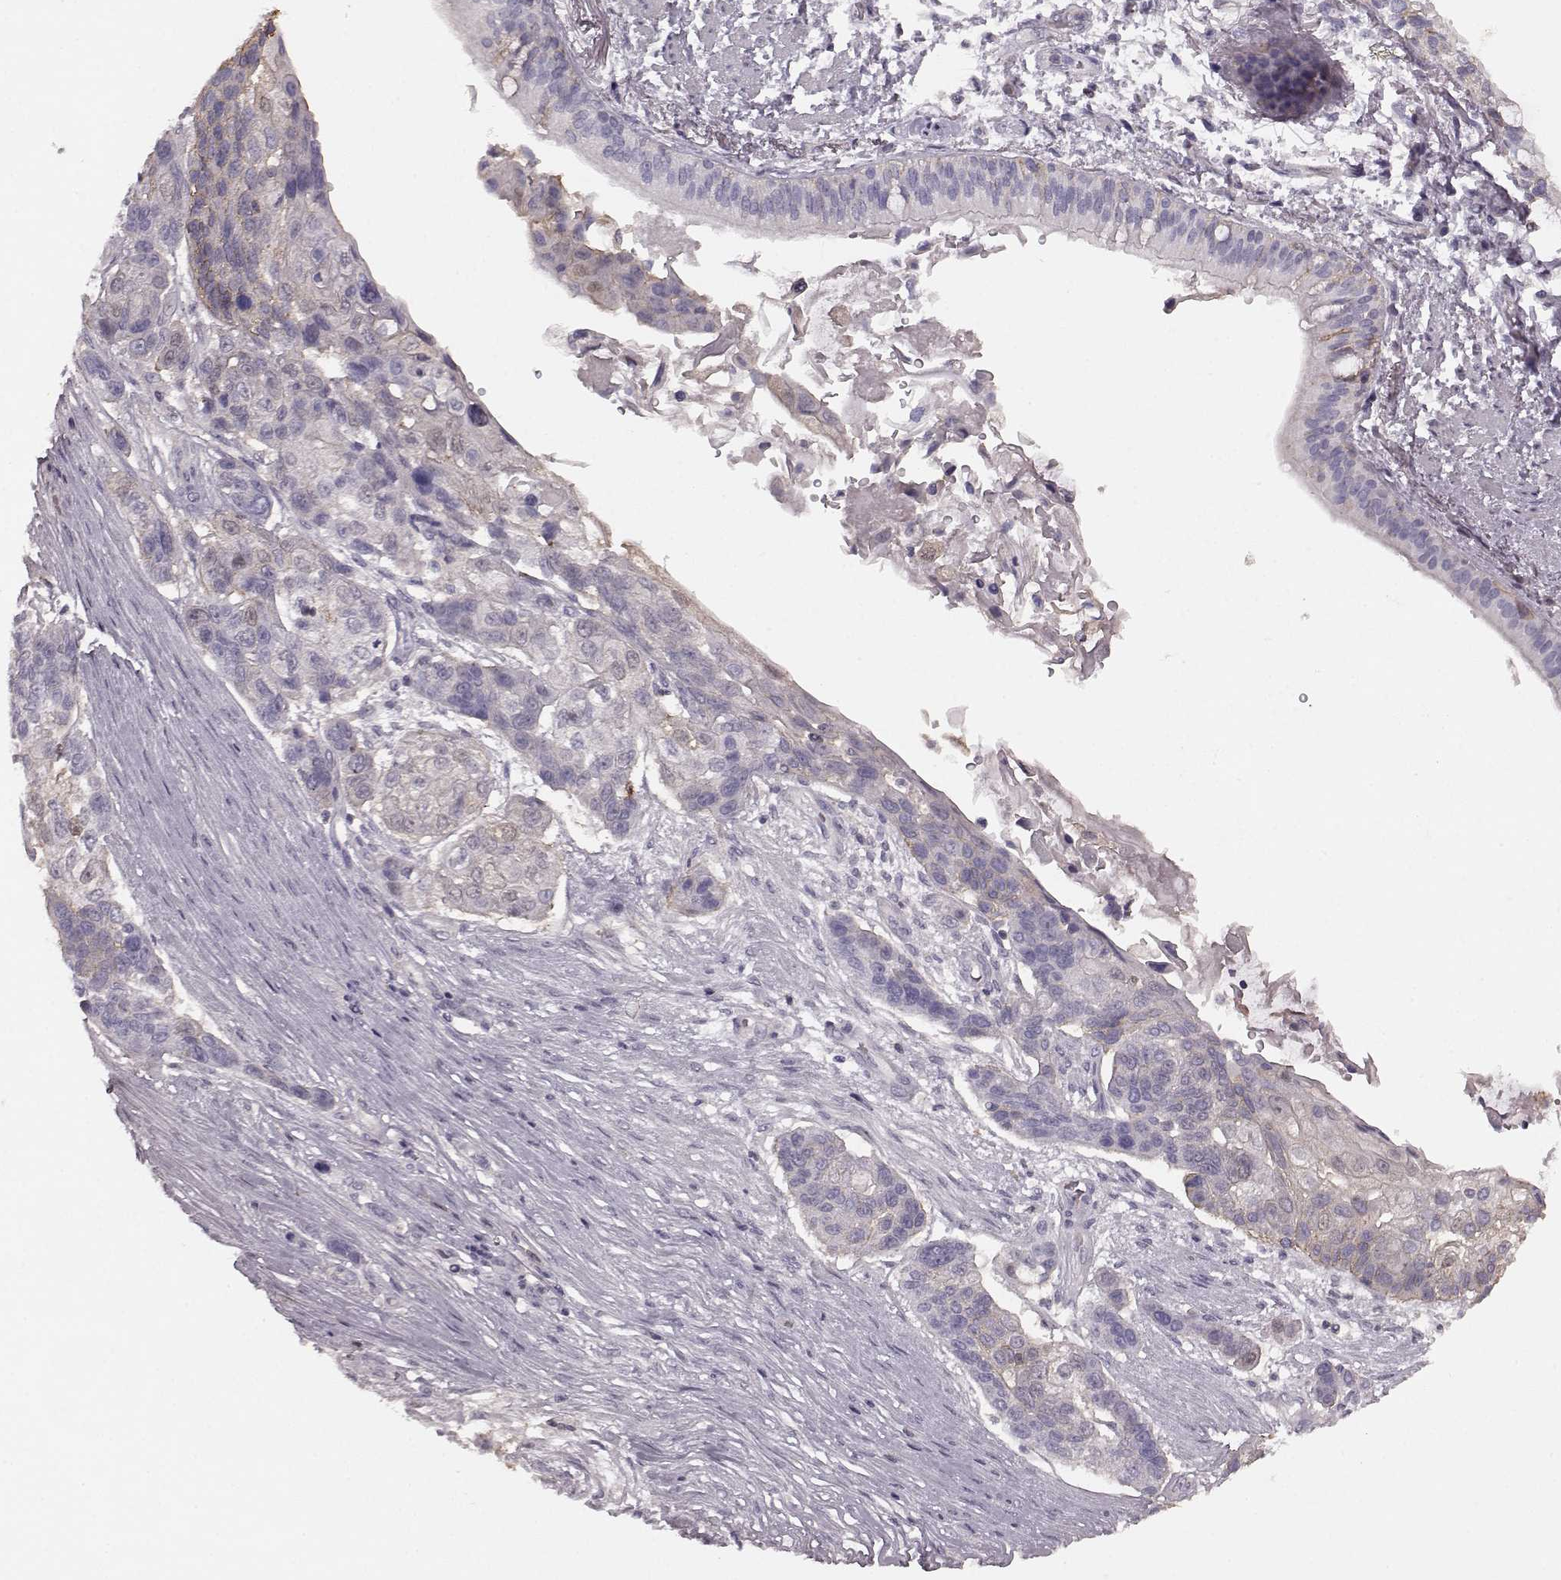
{"staining": {"intensity": "weak", "quantity": "<25%", "location": "cytoplasmic/membranous"}, "tissue": "lung cancer", "cell_type": "Tumor cells", "image_type": "cancer", "snomed": [{"axis": "morphology", "description": "Squamous cell carcinoma, NOS"}, {"axis": "topography", "description": "Lung"}], "caption": "Lung squamous cell carcinoma stained for a protein using immunohistochemistry demonstrates no staining tumor cells.", "gene": "PDCD1", "patient": {"sex": "male", "age": 69}}